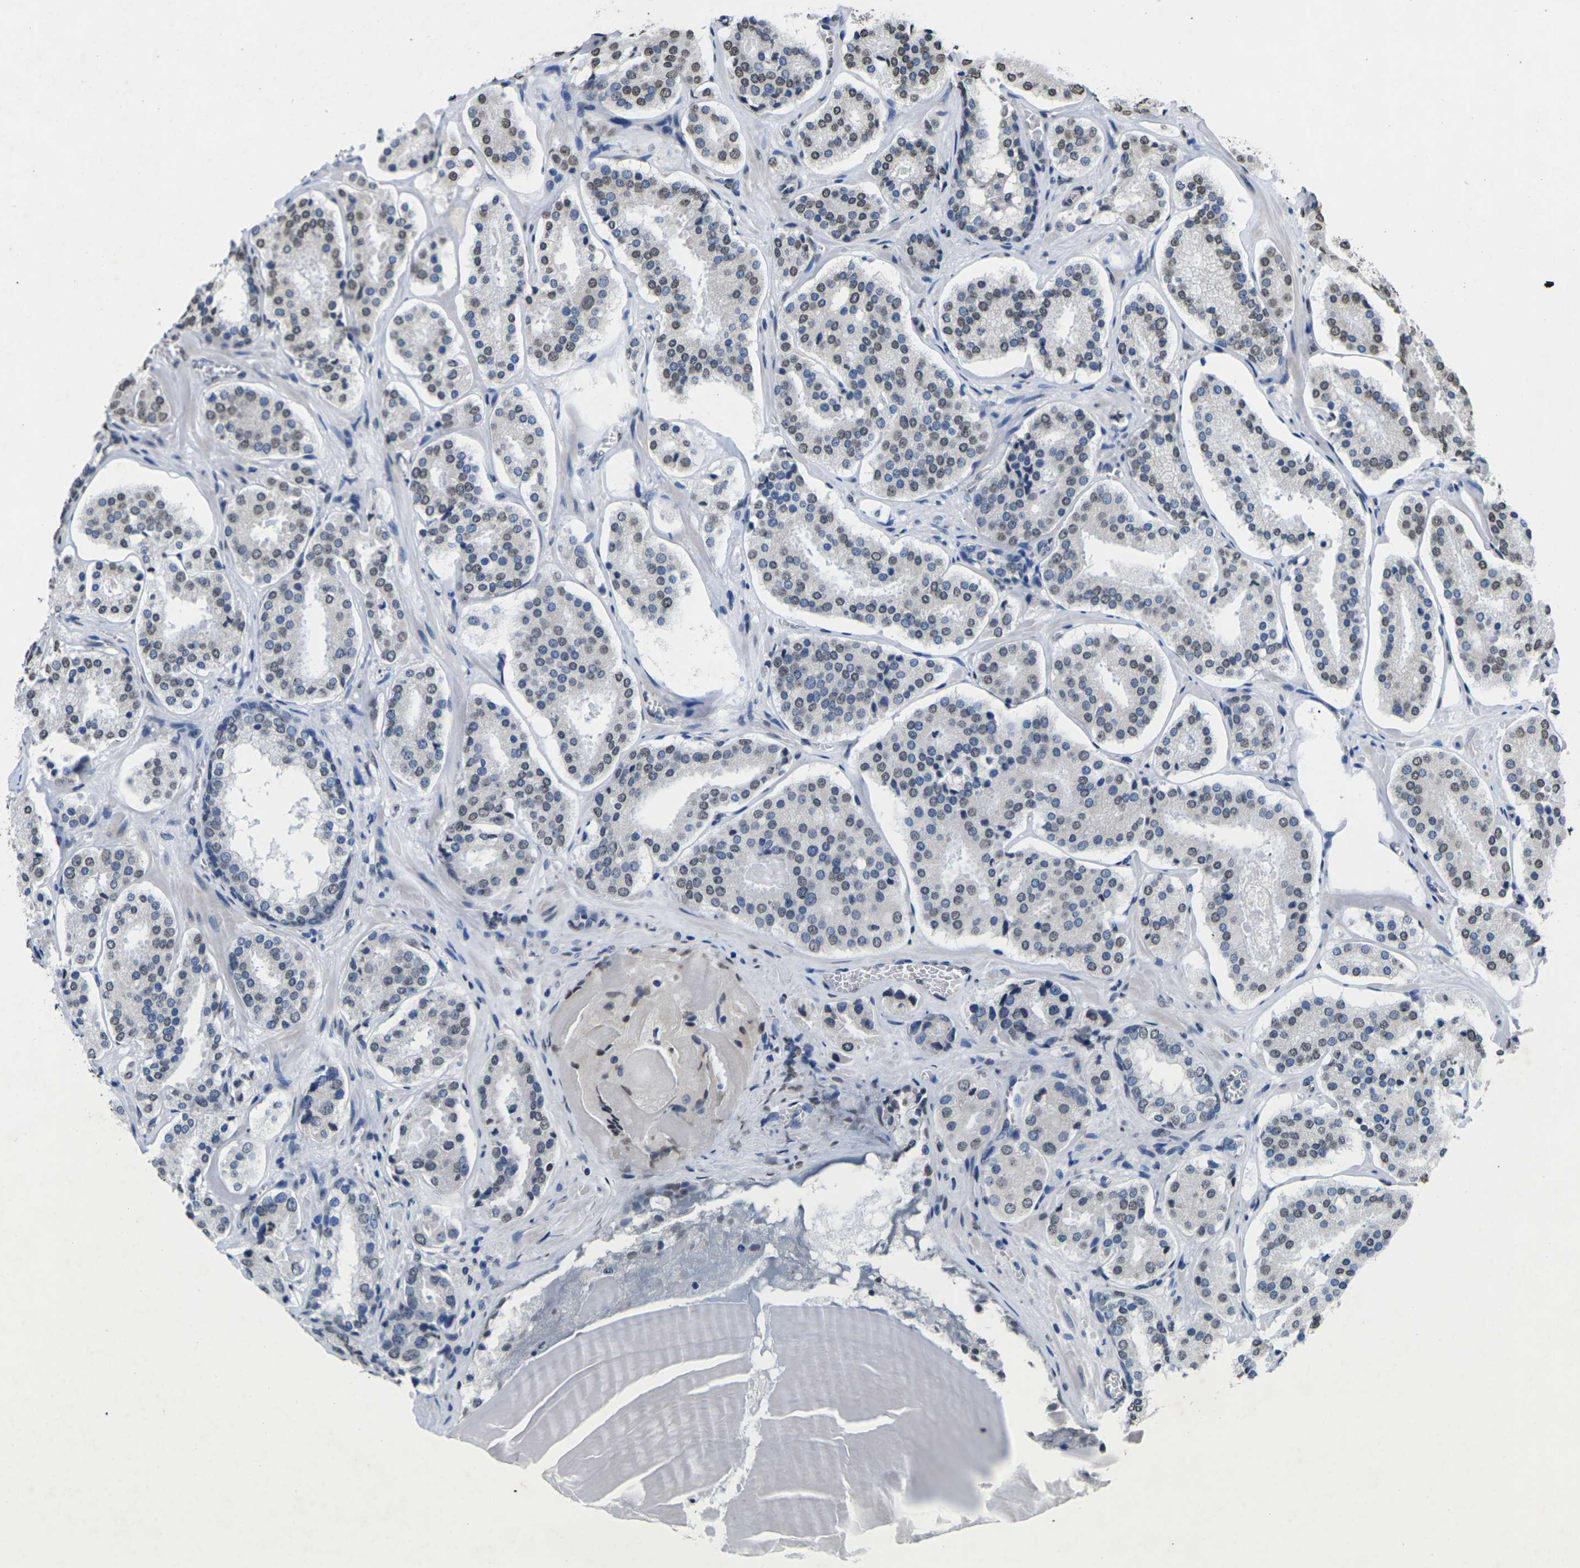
{"staining": {"intensity": "moderate", "quantity": "25%-75%", "location": "nuclear"}, "tissue": "prostate cancer", "cell_type": "Tumor cells", "image_type": "cancer", "snomed": [{"axis": "morphology", "description": "Adenocarcinoma, High grade"}, {"axis": "topography", "description": "Prostate"}], "caption": "This is a histology image of immunohistochemistry staining of prostate cancer, which shows moderate positivity in the nuclear of tumor cells.", "gene": "EMSY", "patient": {"sex": "male", "age": 60}}